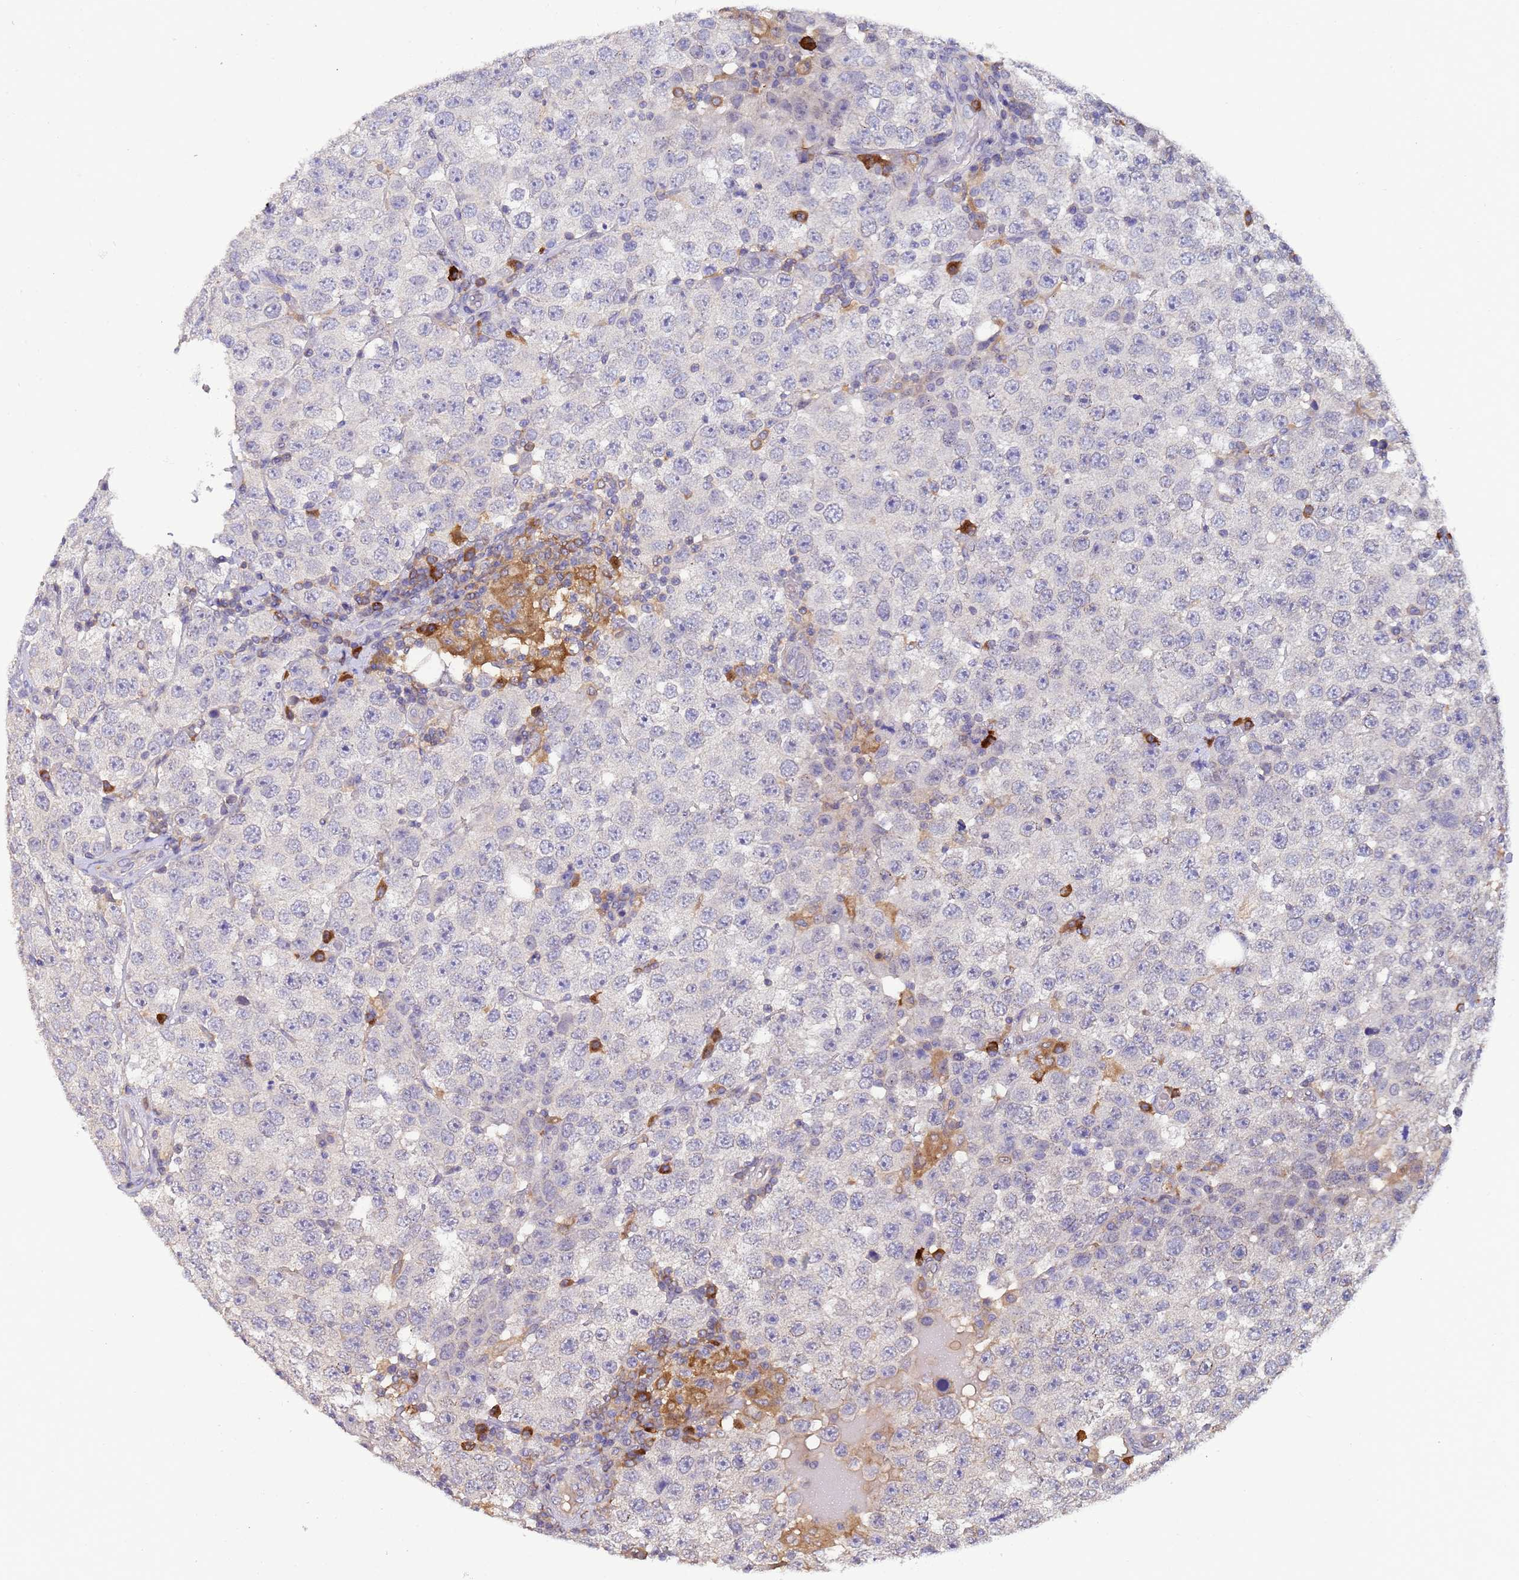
{"staining": {"intensity": "negative", "quantity": "none", "location": "none"}, "tissue": "testis cancer", "cell_type": "Tumor cells", "image_type": "cancer", "snomed": [{"axis": "morphology", "description": "Seminoma, NOS"}, {"axis": "topography", "description": "Testis"}], "caption": "Testis cancer (seminoma) stained for a protein using immunohistochemistry demonstrates no expression tumor cells.", "gene": "AMPD3", "patient": {"sex": "male", "age": 28}}